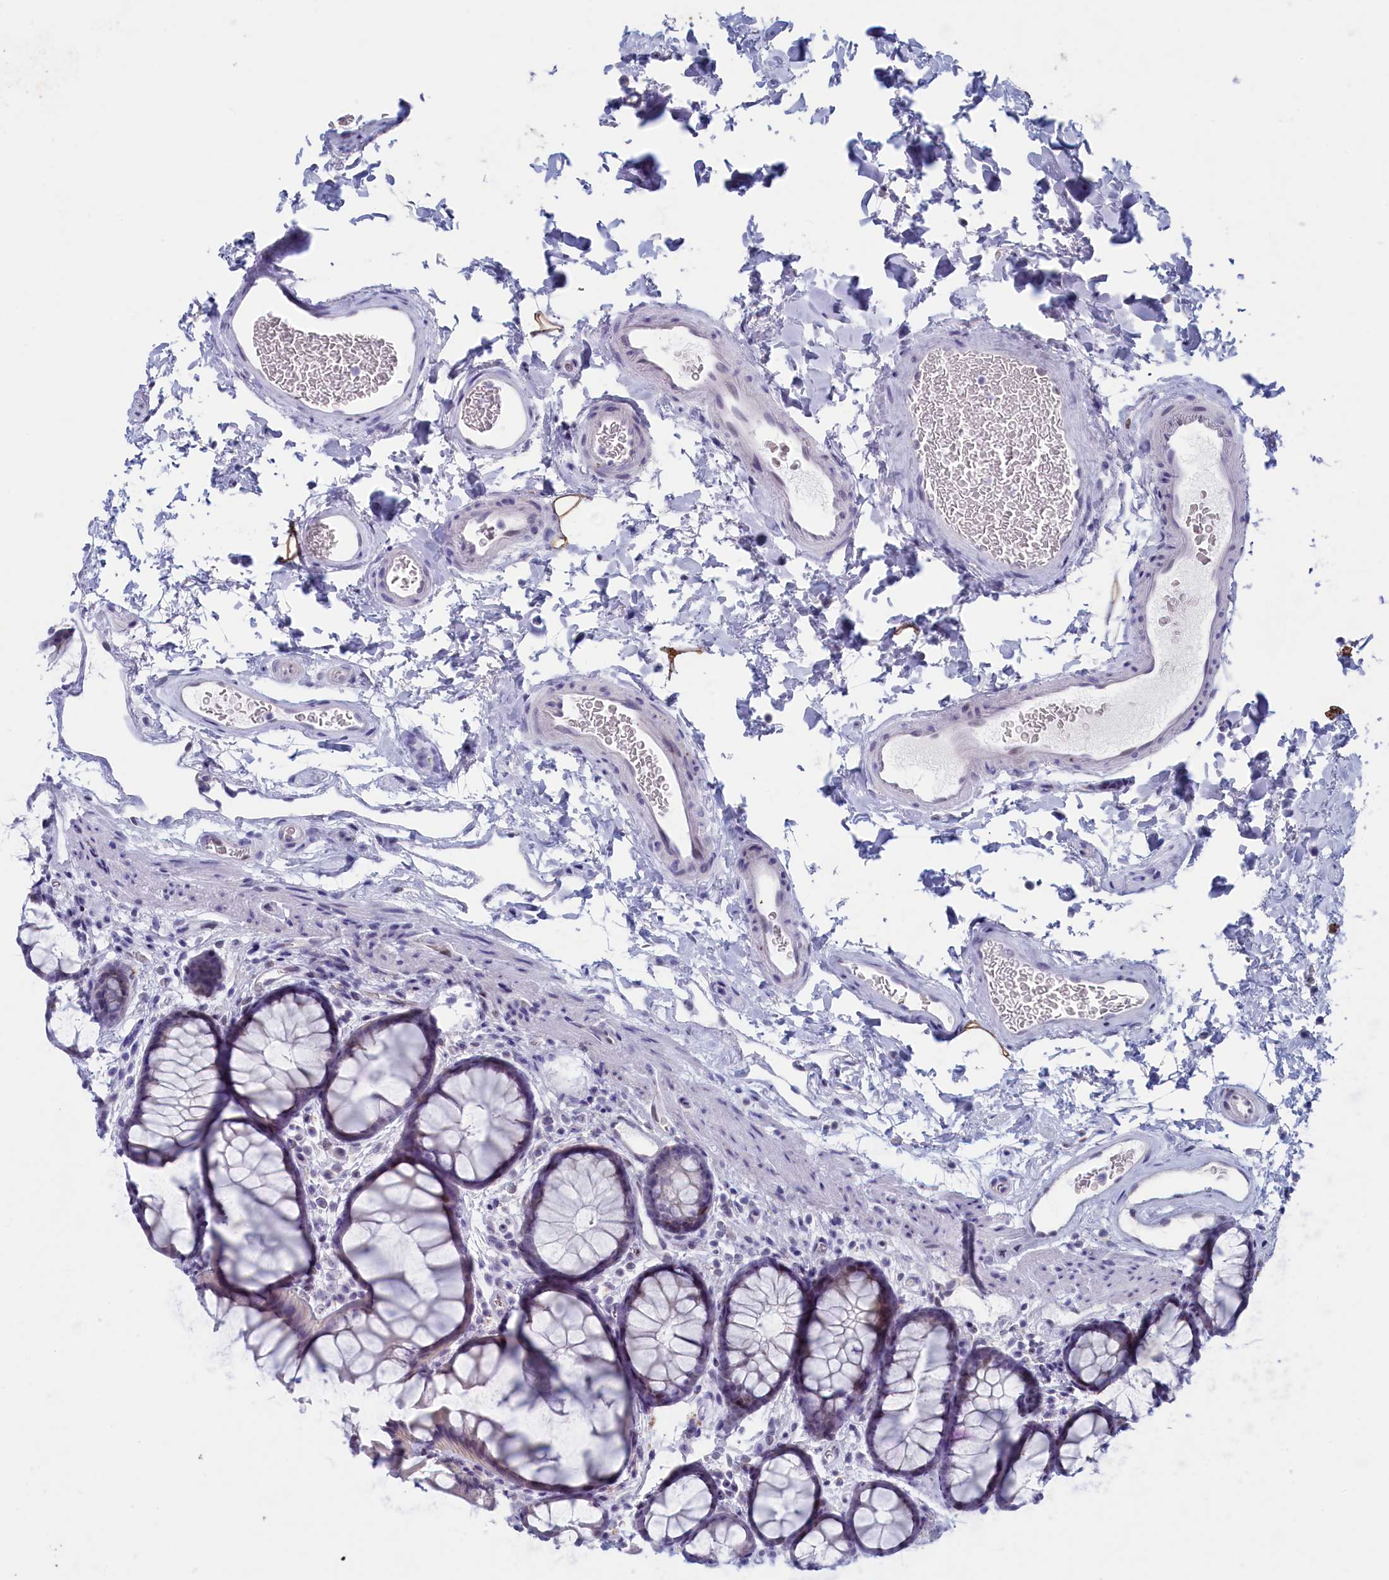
{"staining": {"intensity": "negative", "quantity": "none", "location": "none"}, "tissue": "colon", "cell_type": "Endothelial cells", "image_type": "normal", "snomed": [{"axis": "morphology", "description": "Normal tissue, NOS"}, {"axis": "topography", "description": "Colon"}], "caption": "Human colon stained for a protein using immunohistochemistry displays no positivity in endothelial cells.", "gene": "WDR76", "patient": {"sex": "female", "age": 82}}